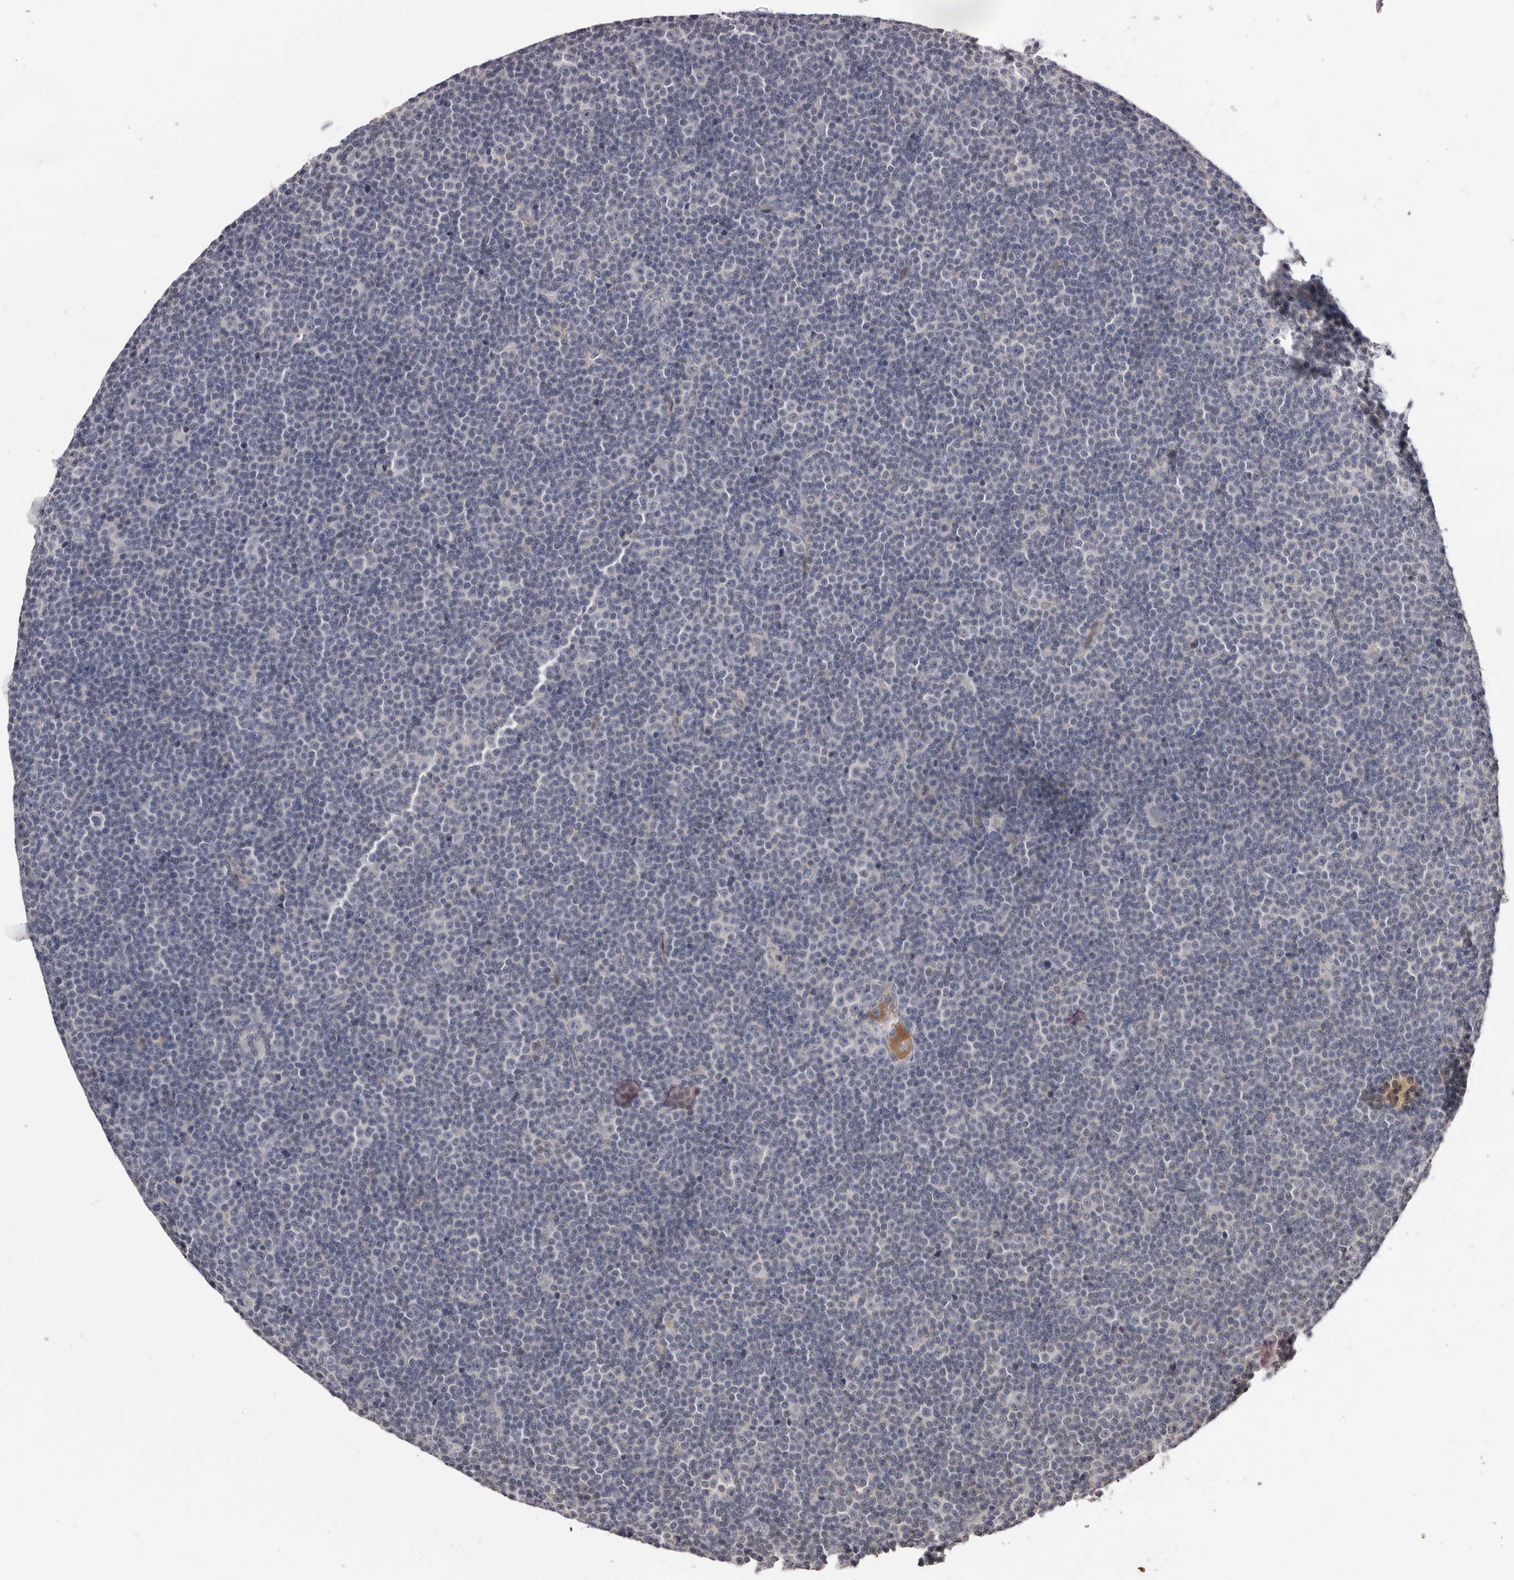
{"staining": {"intensity": "negative", "quantity": "none", "location": "none"}, "tissue": "lymphoma", "cell_type": "Tumor cells", "image_type": "cancer", "snomed": [{"axis": "morphology", "description": "Malignant lymphoma, non-Hodgkin's type, Low grade"}, {"axis": "topography", "description": "Lymph node"}], "caption": "This is an immunohistochemistry photomicrograph of low-grade malignant lymphoma, non-Hodgkin's type. There is no expression in tumor cells.", "gene": "DOP1A", "patient": {"sex": "female", "age": 67}}